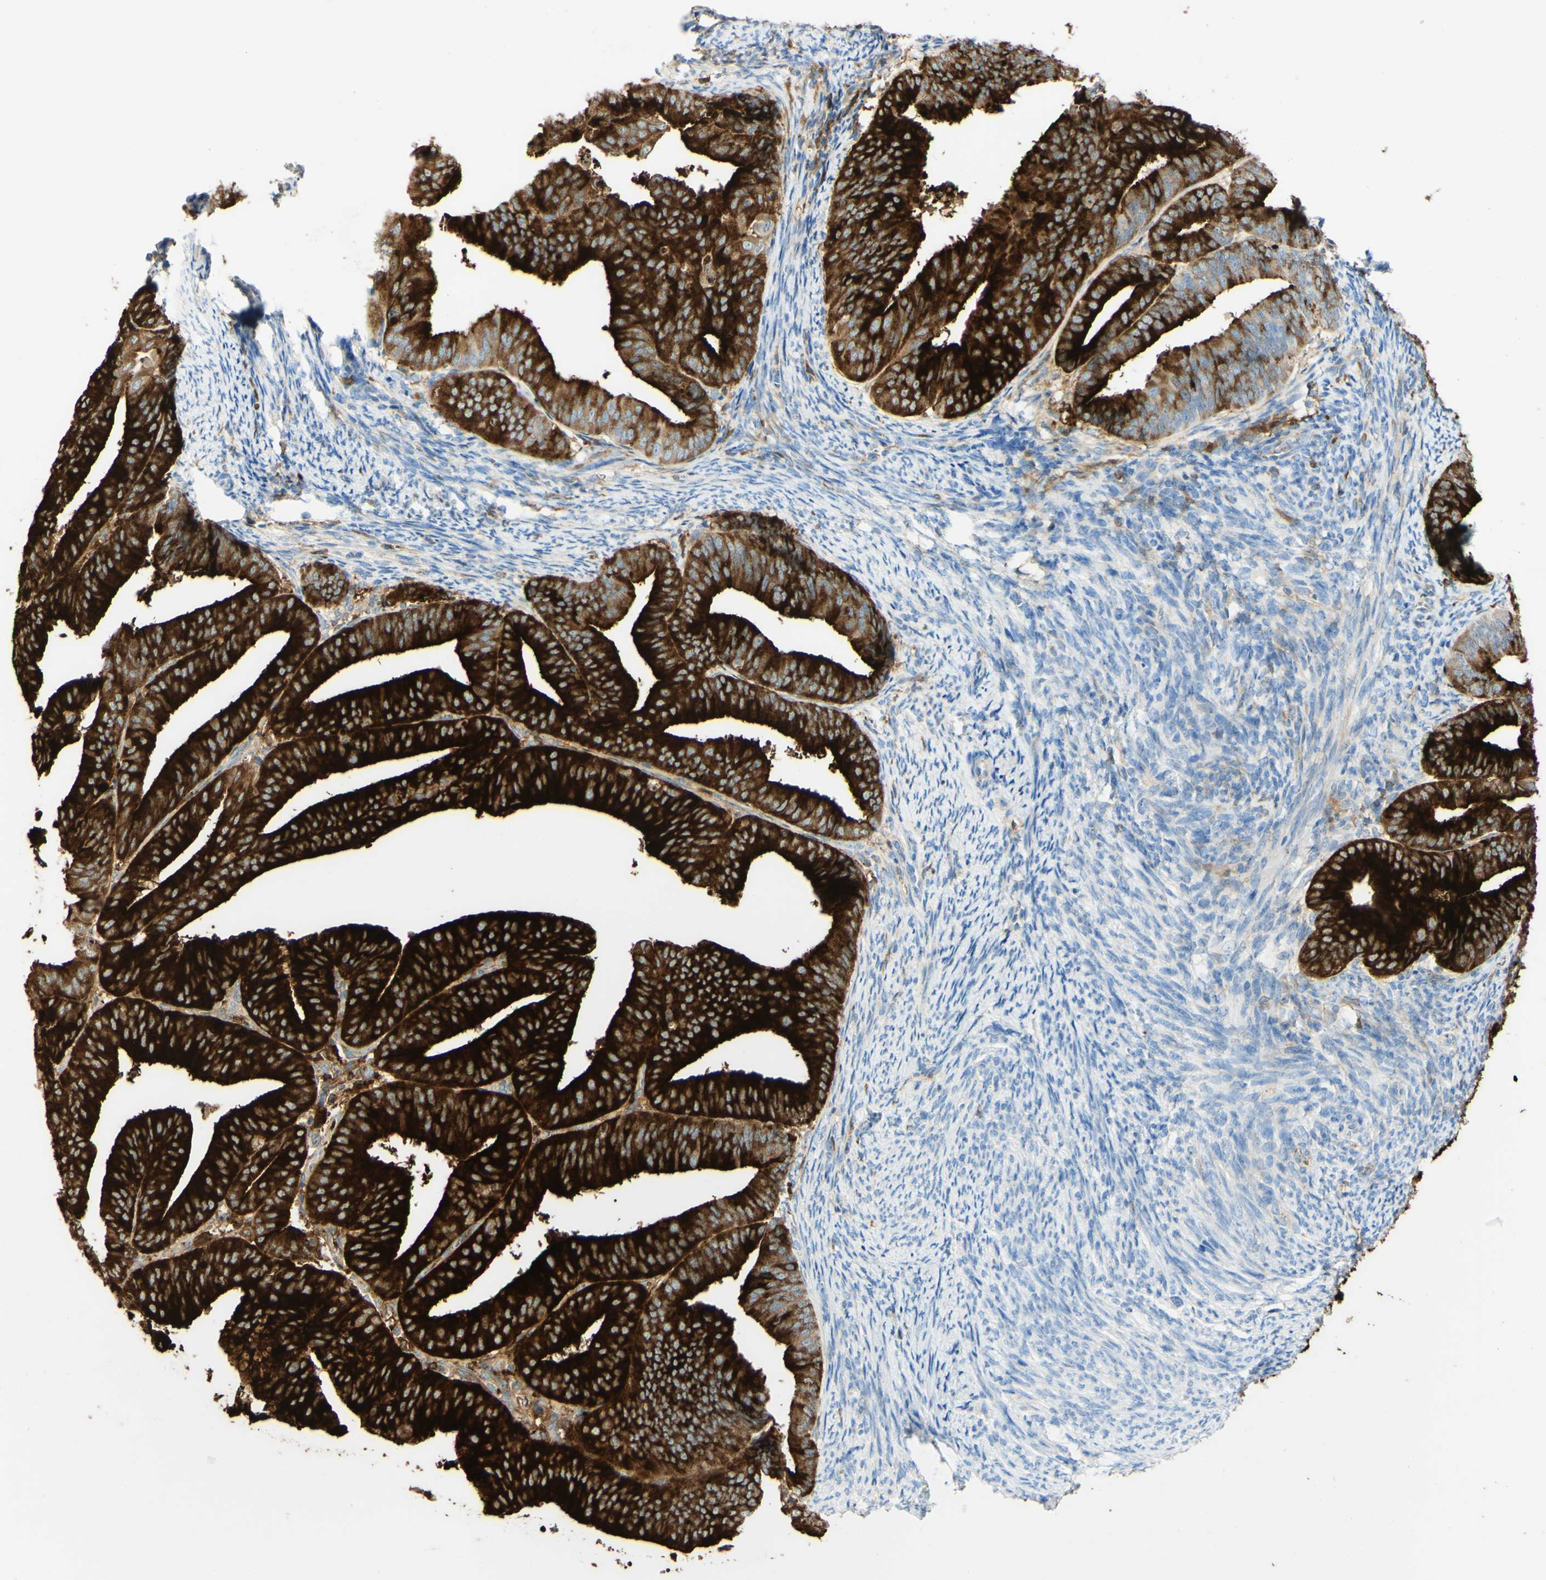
{"staining": {"intensity": "strong", "quantity": ">75%", "location": "cytoplasmic/membranous"}, "tissue": "endometrial cancer", "cell_type": "Tumor cells", "image_type": "cancer", "snomed": [{"axis": "morphology", "description": "Adenocarcinoma, NOS"}, {"axis": "topography", "description": "Endometrium"}], "caption": "Endometrial cancer stained with a protein marker reveals strong staining in tumor cells.", "gene": "PIGR", "patient": {"sex": "female", "age": 63}}